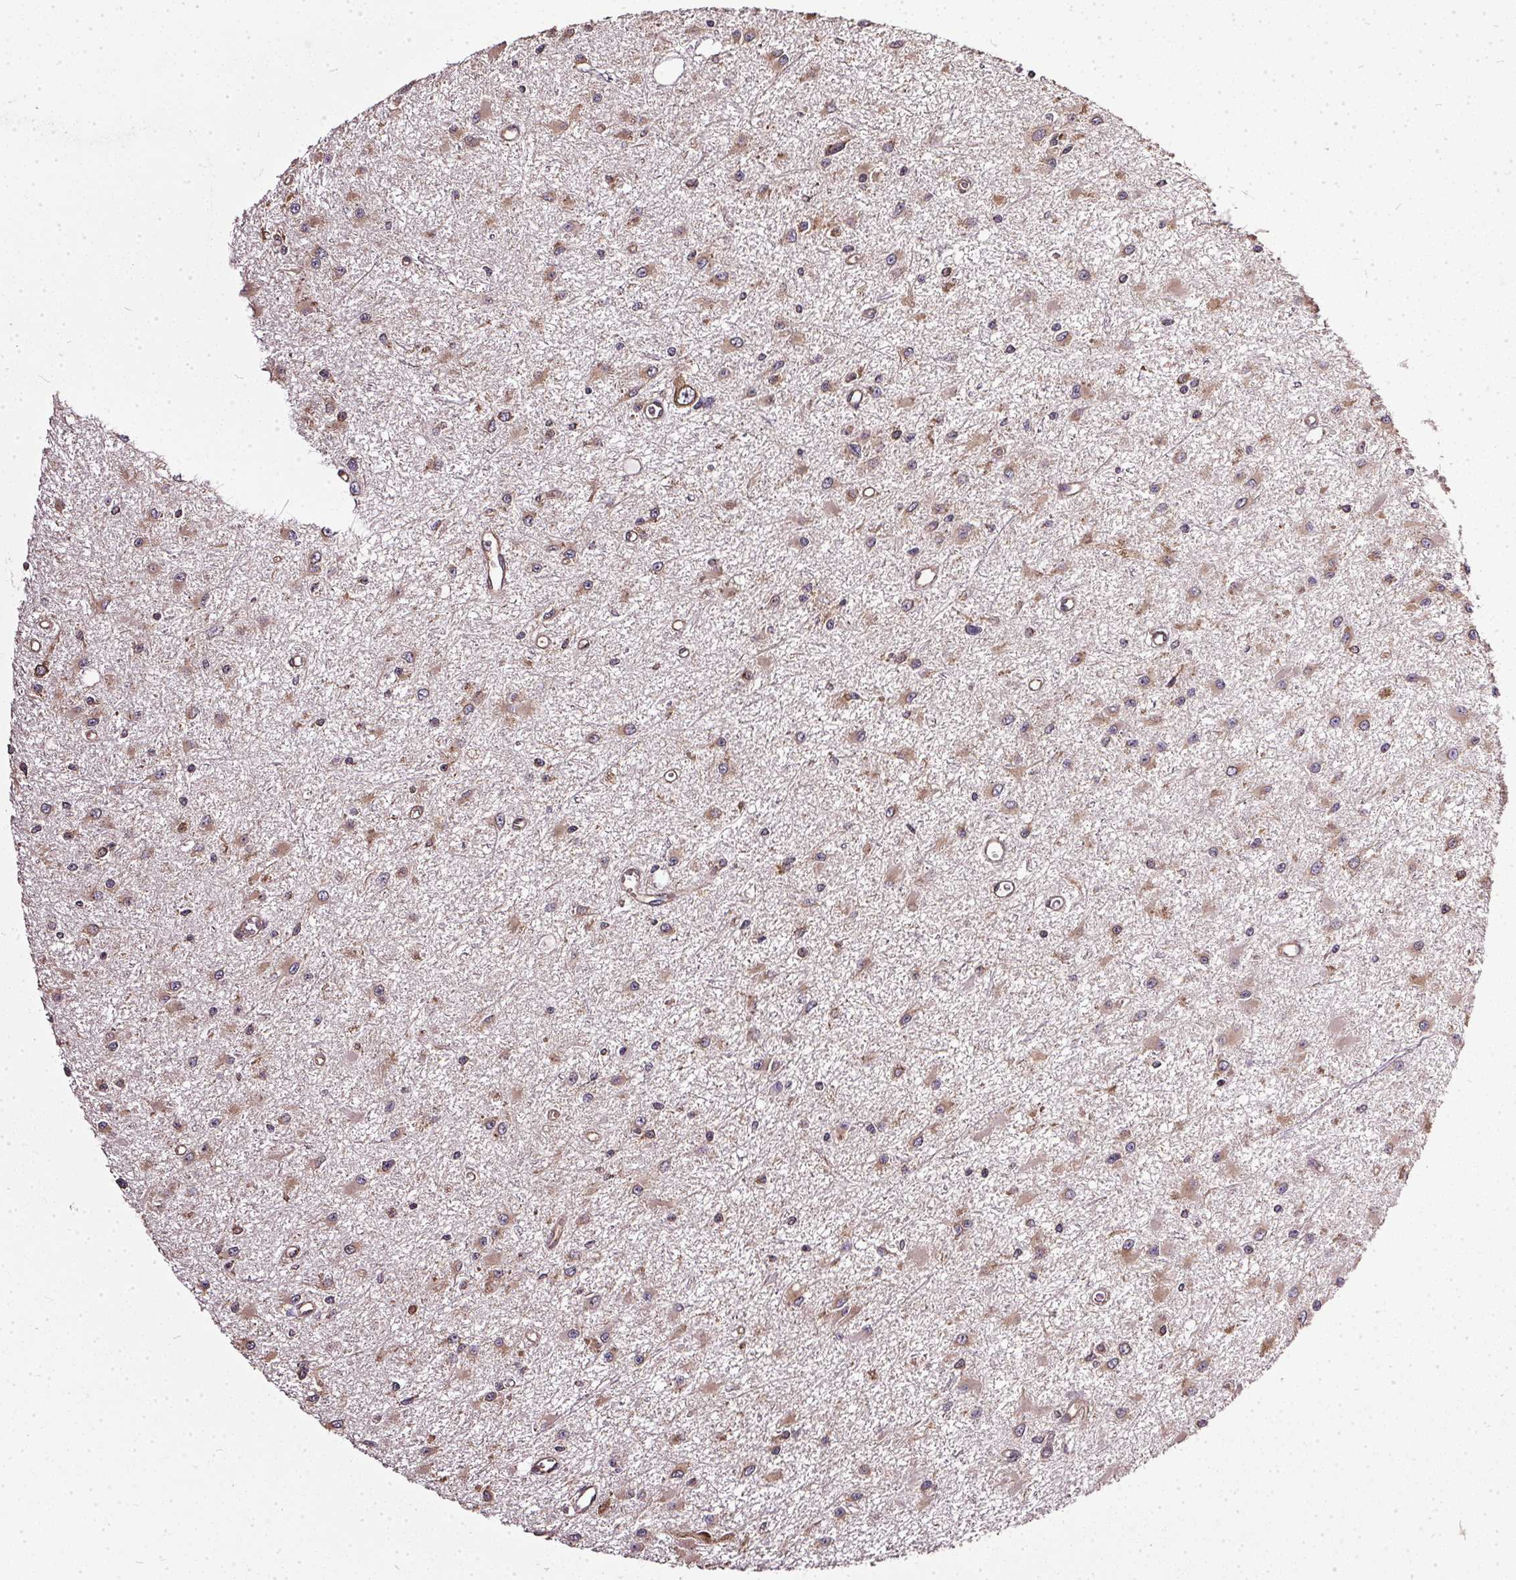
{"staining": {"intensity": "moderate", "quantity": ">75%", "location": "cytoplasmic/membranous"}, "tissue": "glioma", "cell_type": "Tumor cells", "image_type": "cancer", "snomed": [{"axis": "morphology", "description": "Glioma, malignant, High grade"}, {"axis": "topography", "description": "Brain"}], "caption": "Moderate cytoplasmic/membranous expression for a protein is seen in approximately >75% of tumor cells of malignant high-grade glioma using immunohistochemistry (IHC).", "gene": "EIF2S1", "patient": {"sex": "male", "age": 54}}